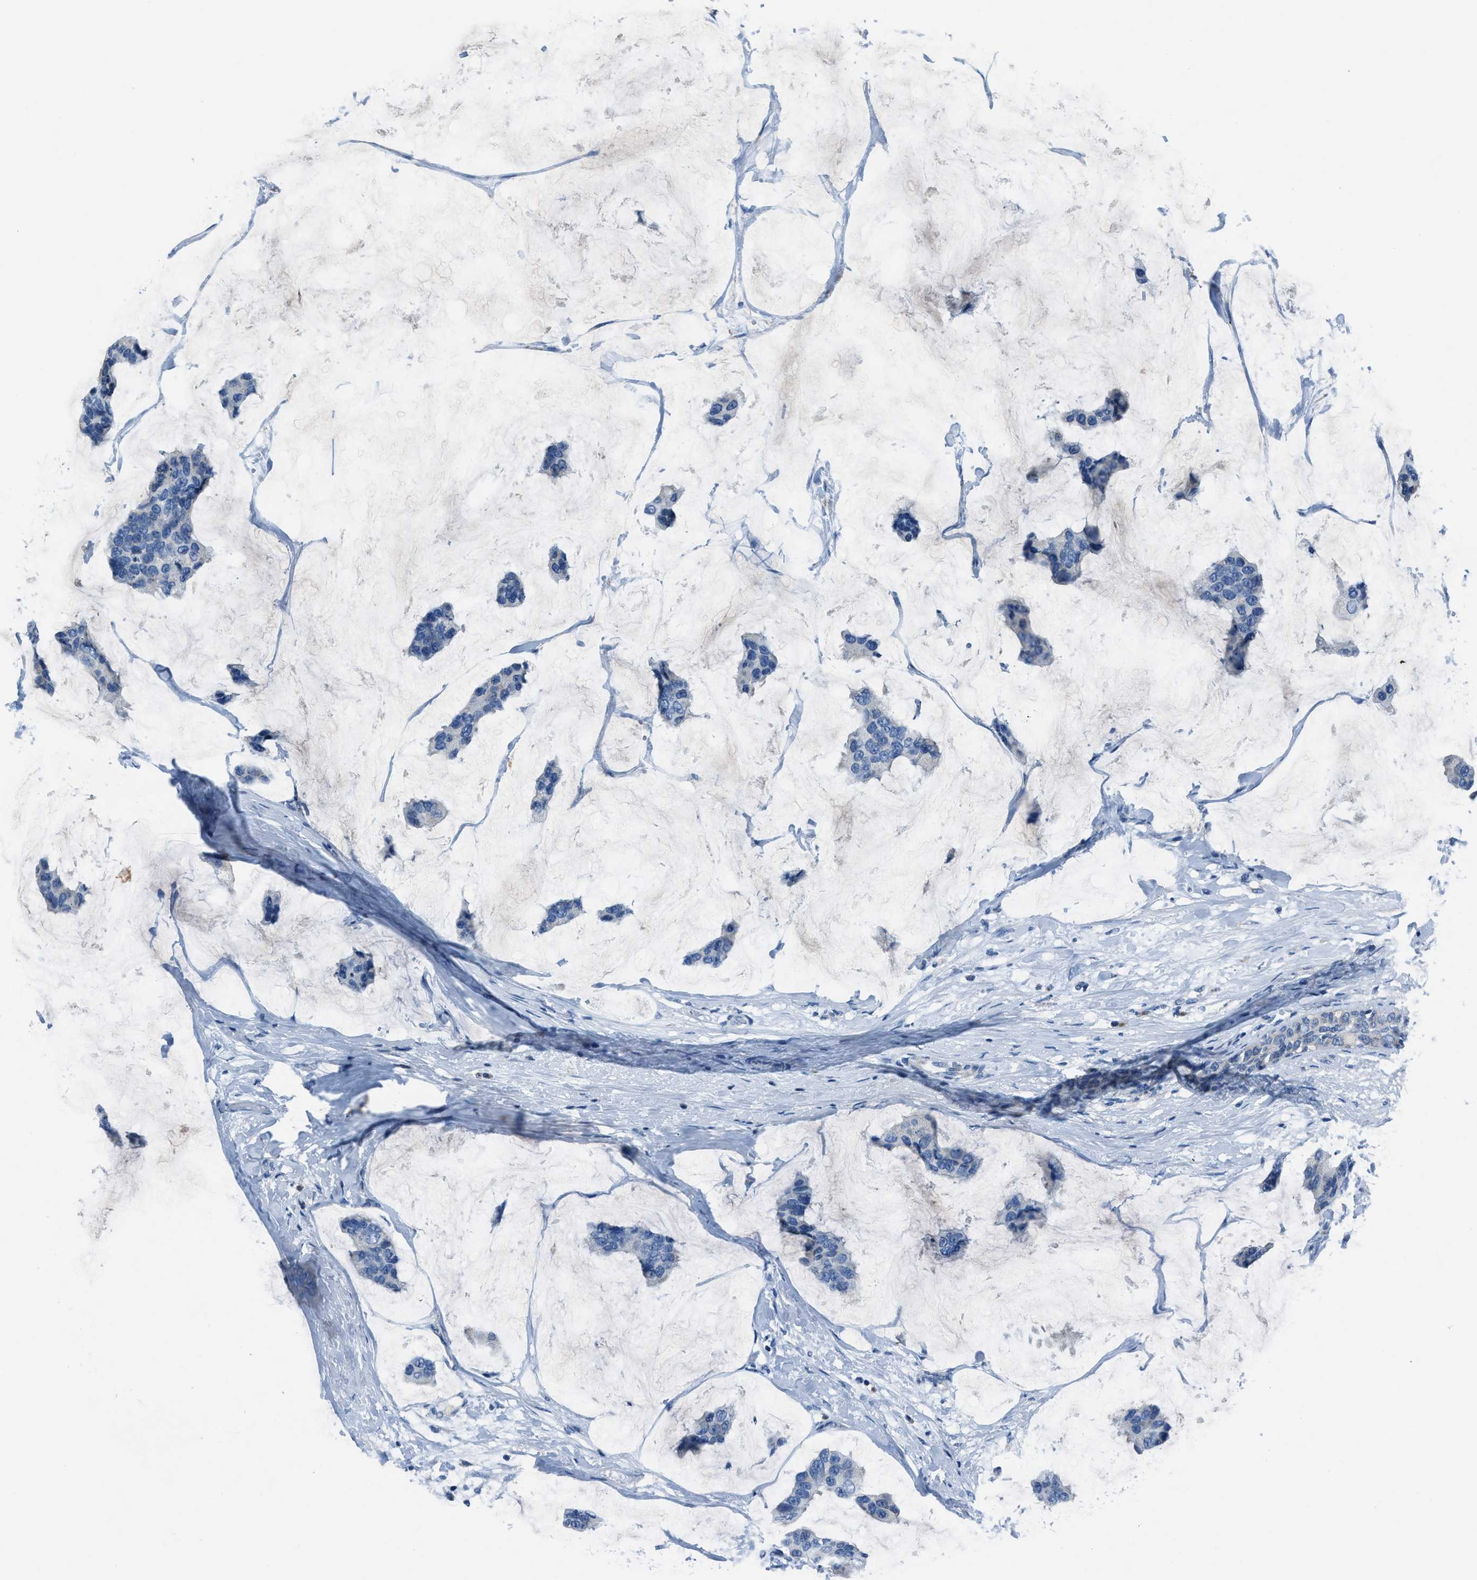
{"staining": {"intensity": "negative", "quantity": "none", "location": "none"}, "tissue": "breast cancer", "cell_type": "Tumor cells", "image_type": "cancer", "snomed": [{"axis": "morphology", "description": "Normal tissue, NOS"}, {"axis": "morphology", "description": "Duct carcinoma"}, {"axis": "topography", "description": "Breast"}], "caption": "IHC histopathology image of human breast cancer (invasive ductal carcinoma) stained for a protein (brown), which reveals no expression in tumor cells. Brightfield microscopy of immunohistochemistry (IHC) stained with DAB (brown) and hematoxylin (blue), captured at high magnification.", "gene": "ADAM2", "patient": {"sex": "female", "age": 50}}